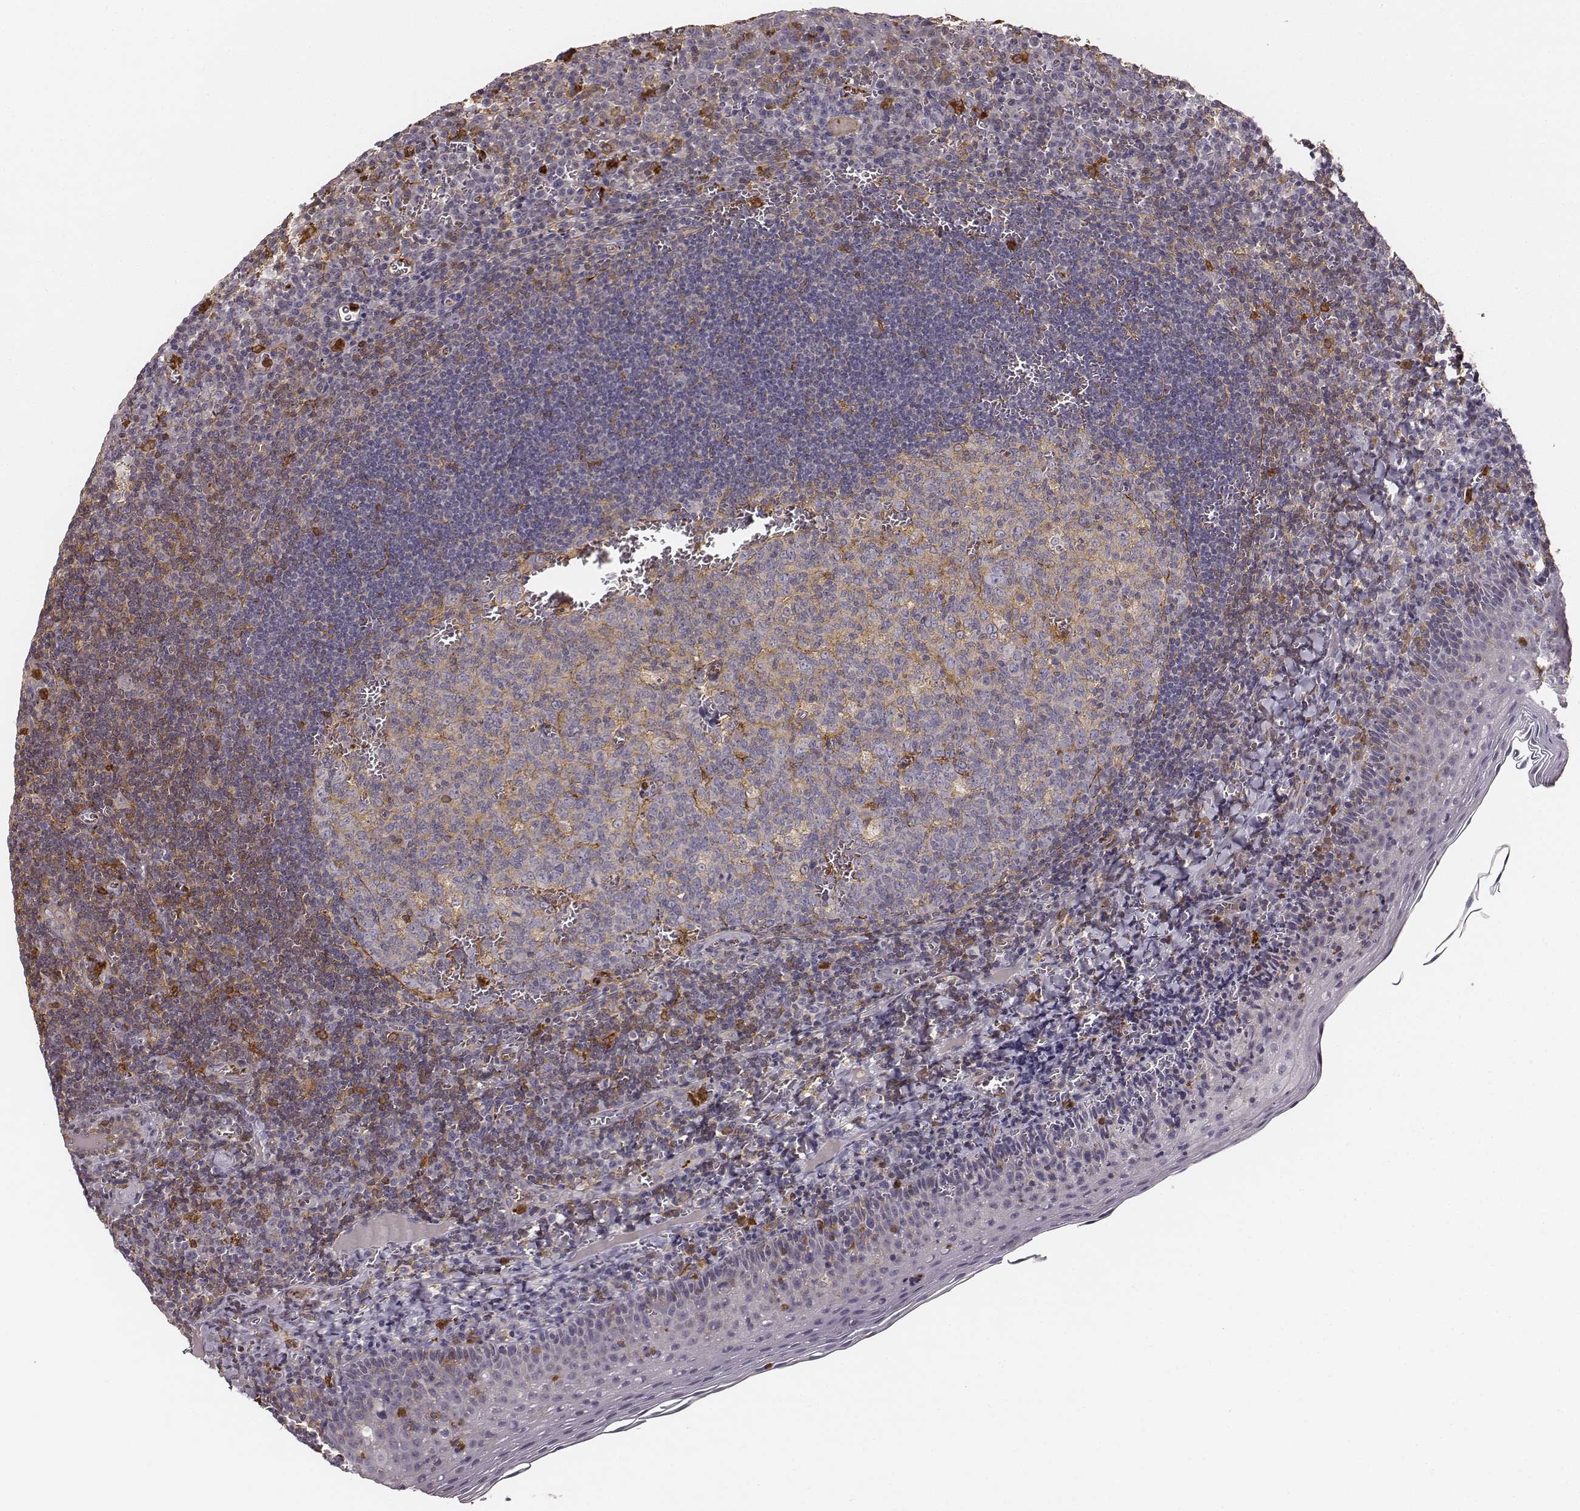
{"staining": {"intensity": "moderate", "quantity": "<25%", "location": "cytoplasmic/membranous"}, "tissue": "tonsil", "cell_type": "Germinal center cells", "image_type": "normal", "snomed": [{"axis": "morphology", "description": "Normal tissue, NOS"}, {"axis": "morphology", "description": "Inflammation, NOS"}, {"axis": "topography", "description": "Tonsil"}], "caption": "IHC staining of benign tonsil, which shows low levels of moderate cytoplasmic/membranous staining in approximately <25% of germinal center cells indicating moderate cytoplasmic/membranous protein expression. The staining was performed using DAB (brown) for protein detection and nuclei were counterstained in hematoxylin (blue).", "gene": "ZYX", "patient": {"sex": "female", "age": 31}}